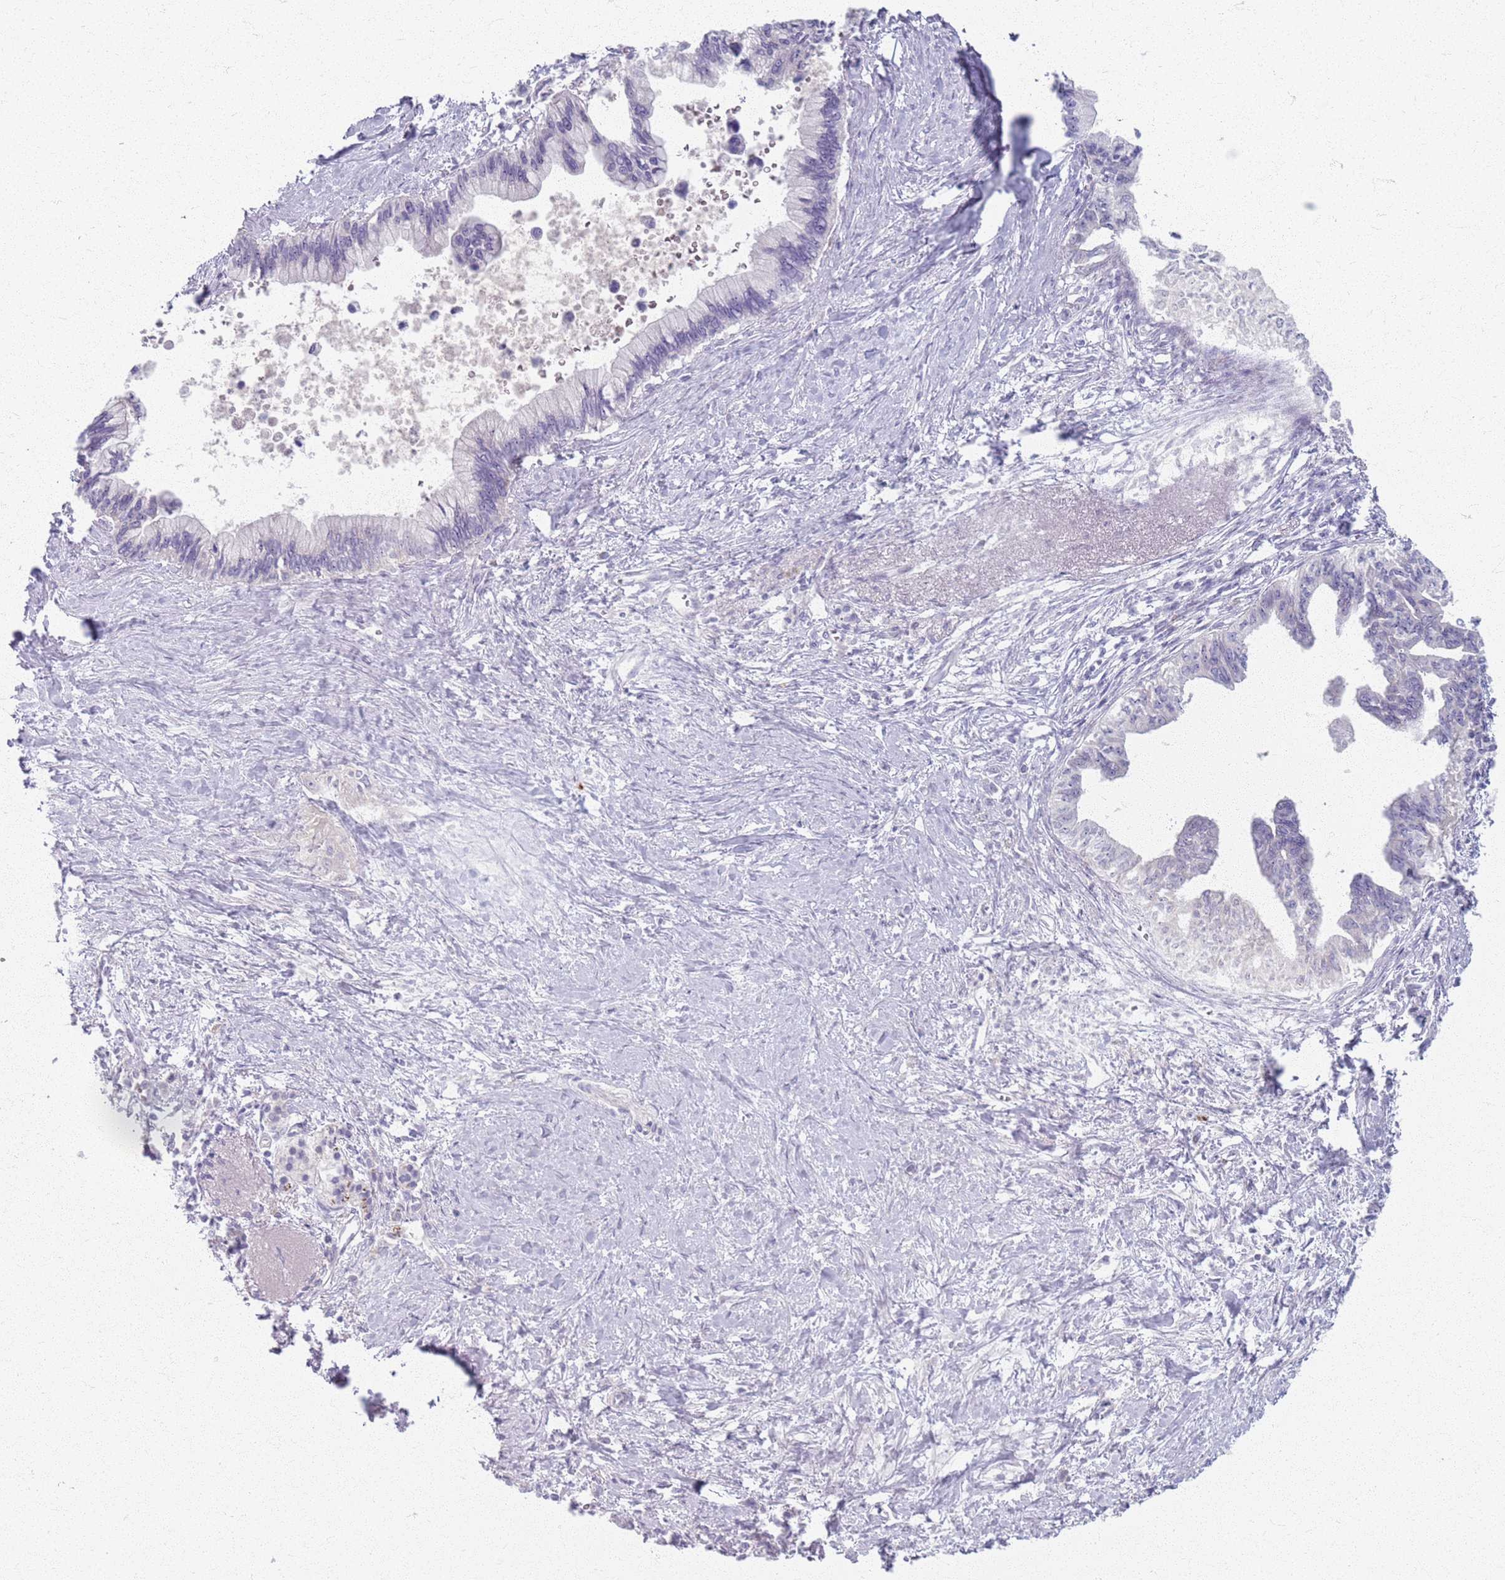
{"staining": {"intensity": "negative", "quantity": "none", "location": "none"}, "tissue": "pancreatic cancer", "cell_type": "Tumor cells", "image_type": "cancer", "snomed": [{"axis": "morphology", "description": "Adenocarcinoma, NOS"}, {"axis": "topography", "description": "Pancreas"}], "caption": "Pancreatic adenocarcinoma stained for a protein using IHC reveals no expression tumor cells.", "gene": "CRIPT", "patient": {"sex": "female", "age": 83}}